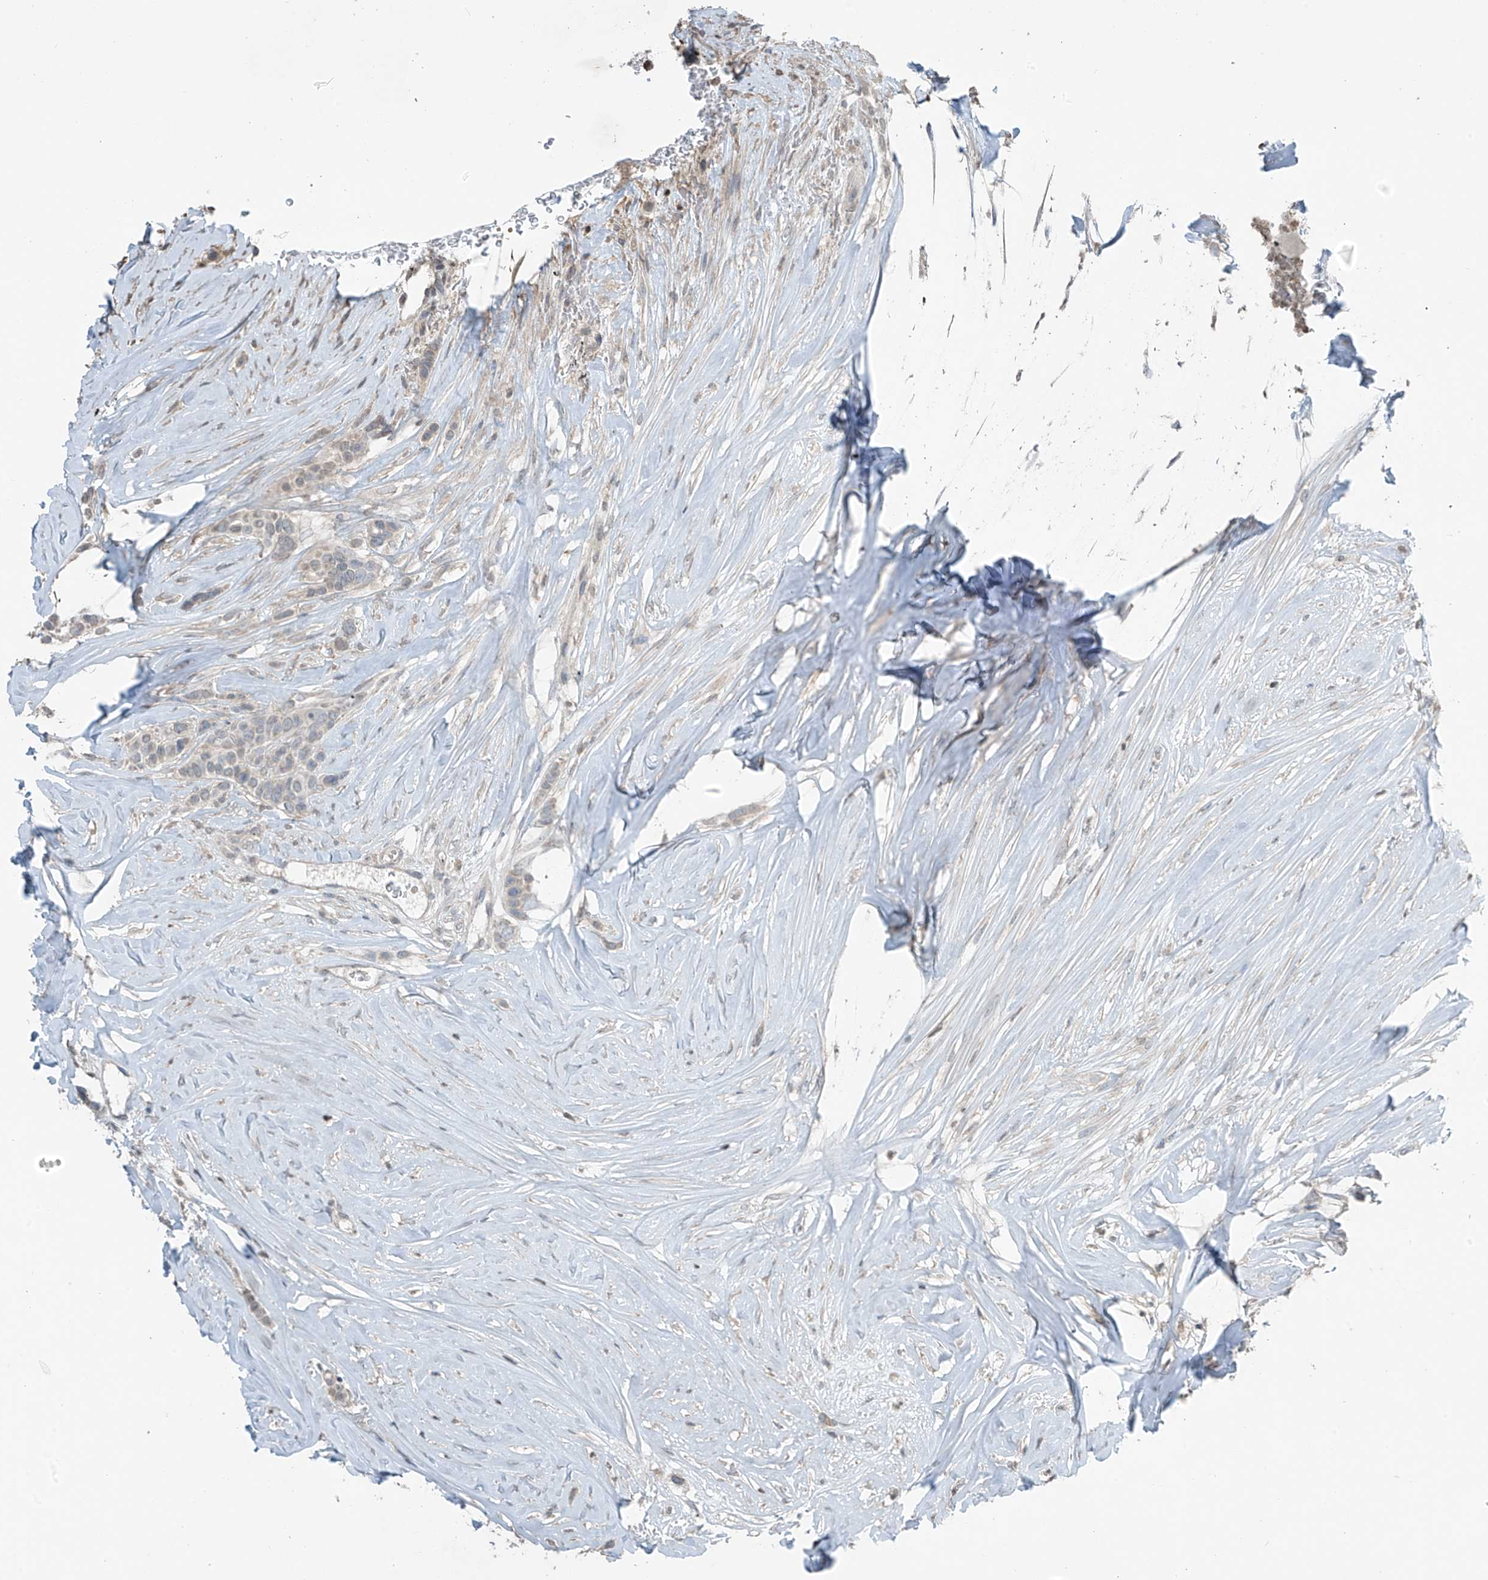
{"staining": {"intensity": "negative", "quantity": "none", "location": "none"}, "tissue": "breast cancer", "cell_type": "Tumor cells", "image_type": "cancer", "snomed": [{"axis": "morphology", "description": "Lobular carcinoma"}, {"axis": "topography", "description": "Breast"}], "caption": "High power microscopy photomicrograph of an immunohistochemistry photomicrograph of breast cancer (lobular carcinoma), revealing no significant positivity in tumor cells. (Stains: DAB immunohistochemistry (IHC) with hematoxylin counter stain, Microscopy: brightfield microscopy at high magnification).", "gene": "HOXA11", "patient": {"sex": "female", "age": 51}}